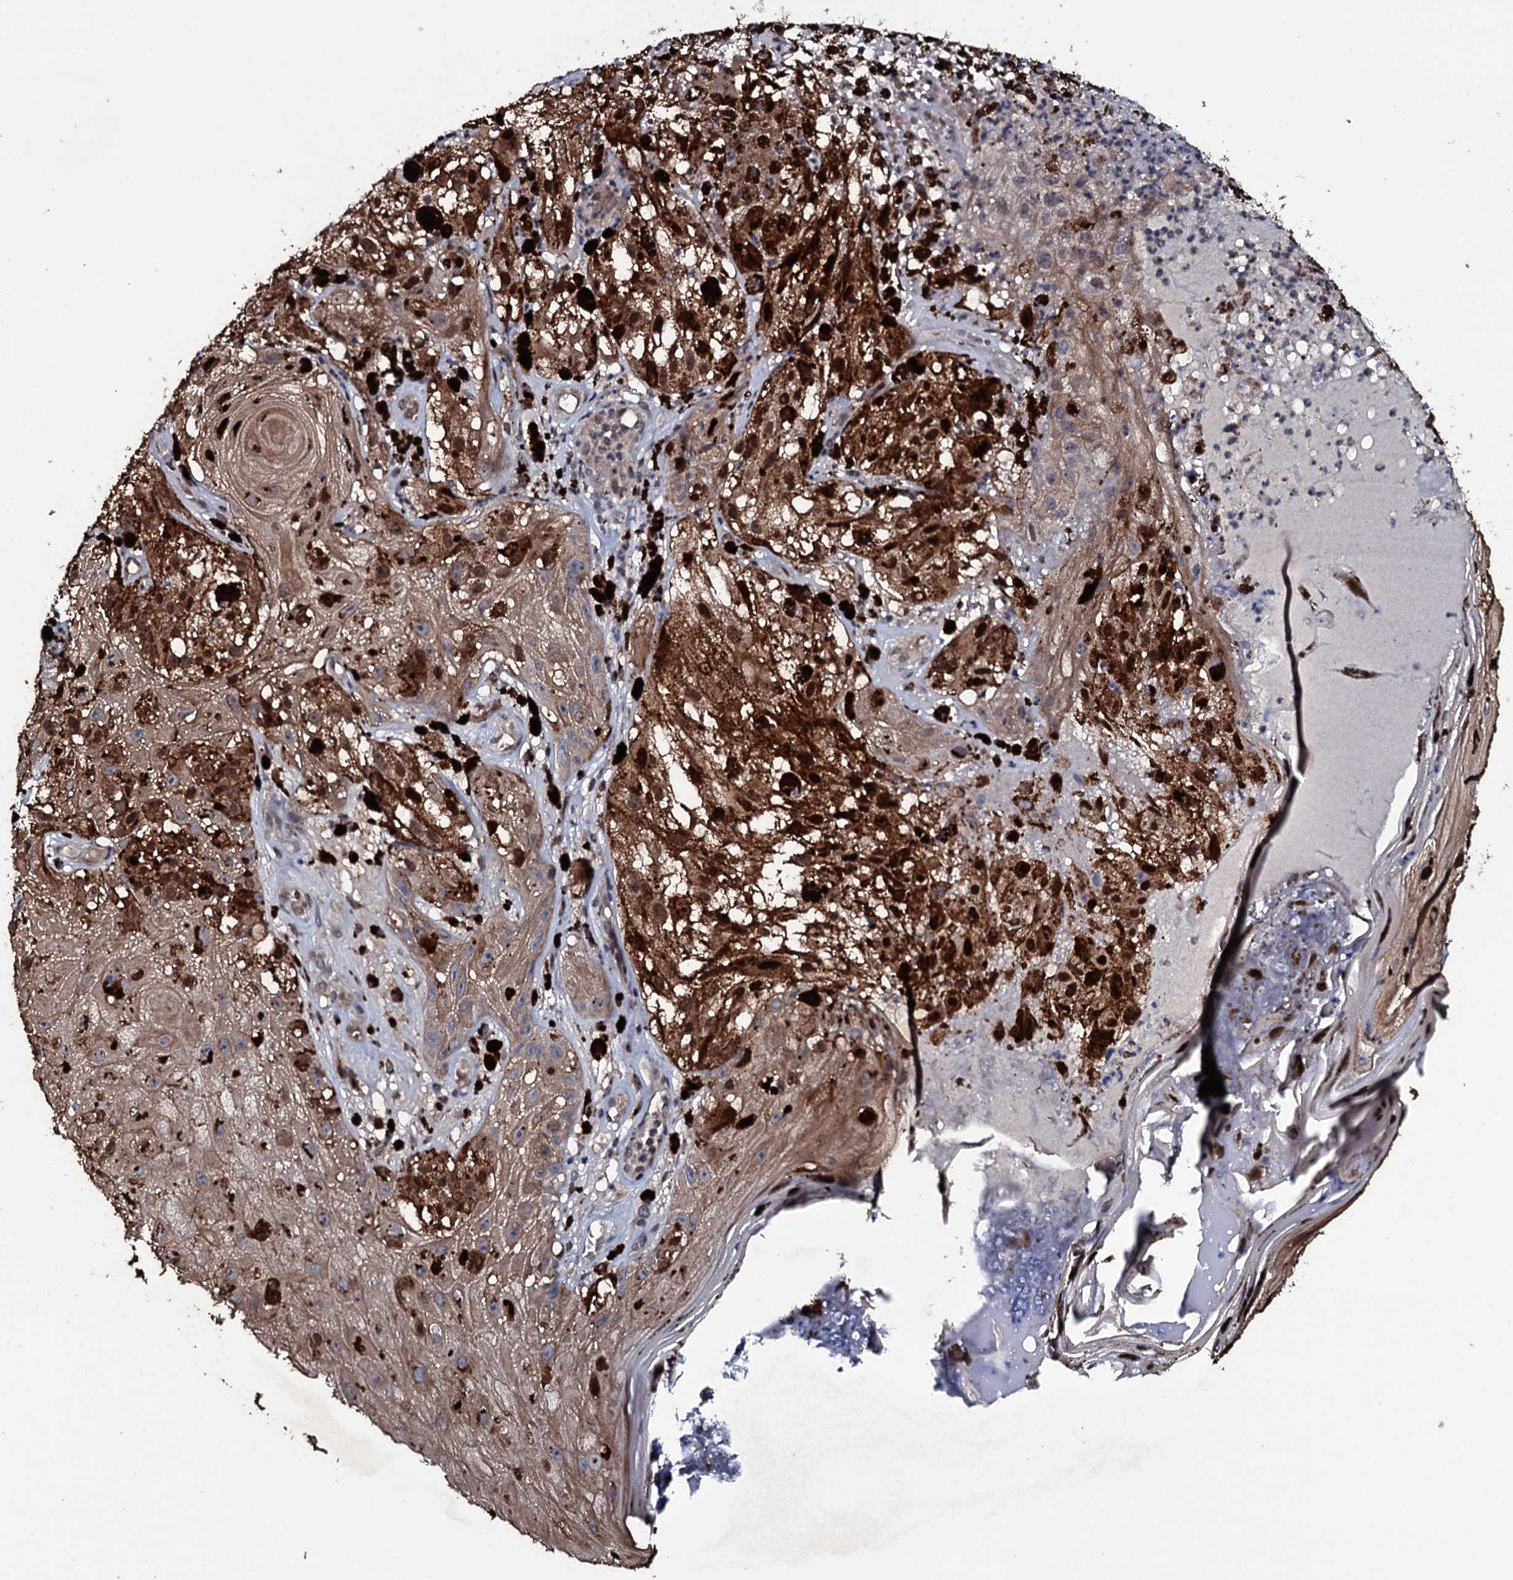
{"staining": {"intensity": "moderate", "quantity": ">75%", "location": "nuclear"}, "tissue": "melanoma", "cell_type": "Tumor cells", "image_type": "cancer", "snomed": [{"axis": "morphology", "description": "Malignant melanoma, NOS"}, {"axis": "topography", "description": "Skin"}], "caption": "Immunohistochemistry (IHC) of malignant melanoma shows medium levels of moderate nuclear expression in about >75% of tumor cells.", "gene": "HDDC3", "patient": {"sex": "male", "age": 88}}